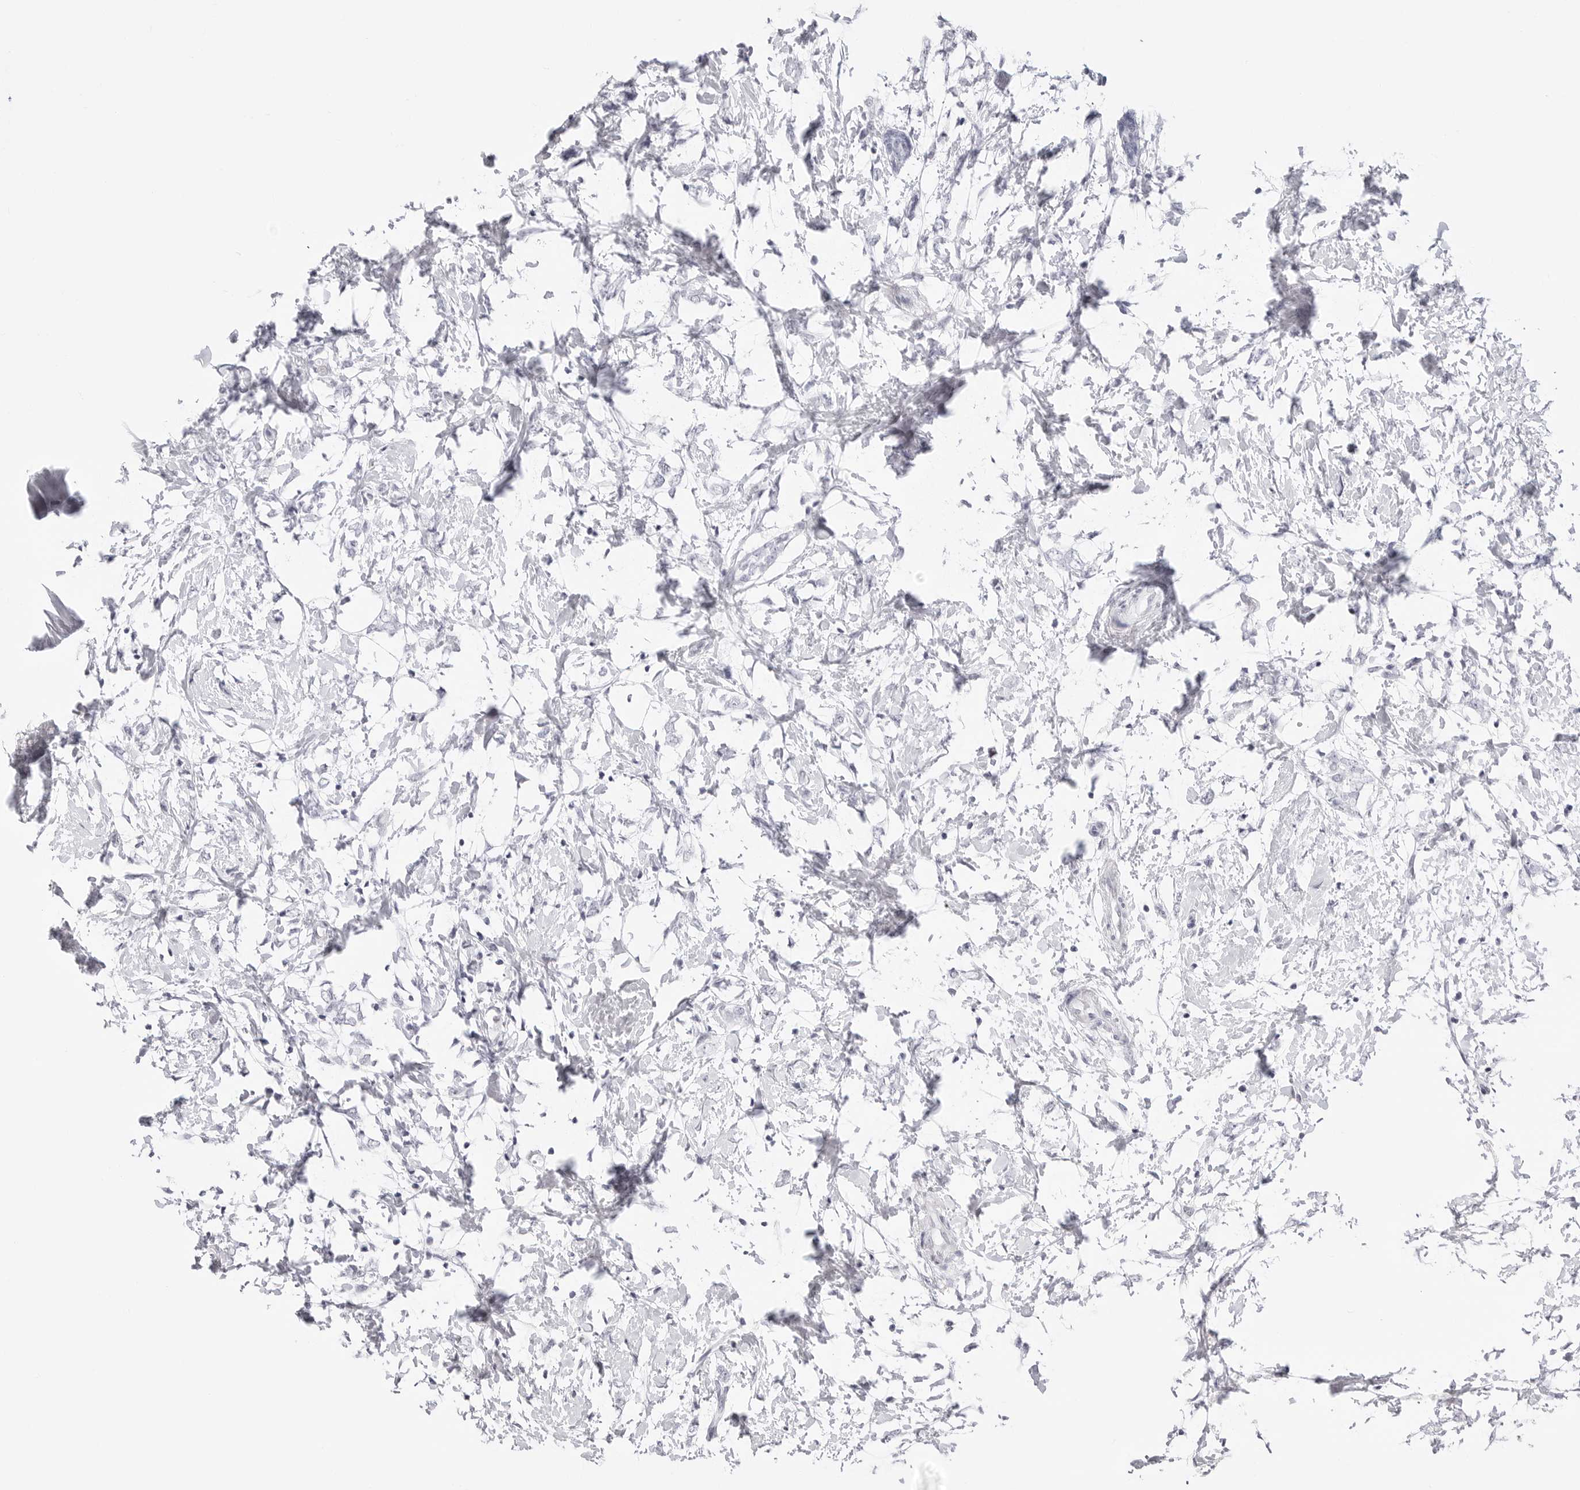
{"staining": {"intensity": "negative", "quantity": "none", "location": "none"}, "tissue": "breast cancer", "cell_type": "Tumor cells", "image_type": "cancer", "snomed": [{"axis": "morphology", "description": "Normal tissue, NOS"}, {"axis": "morphology", "description": "Lobular carcinoma"}, {"axis": "topography", "description": "Breast"}], "caption": "This is an IHC photomicrograph of human breast cancer (lobular carcinoma). There is no positivity in tumor cells.", "gene": "NASP", "patient": {"sex": "female", "age": 47}}